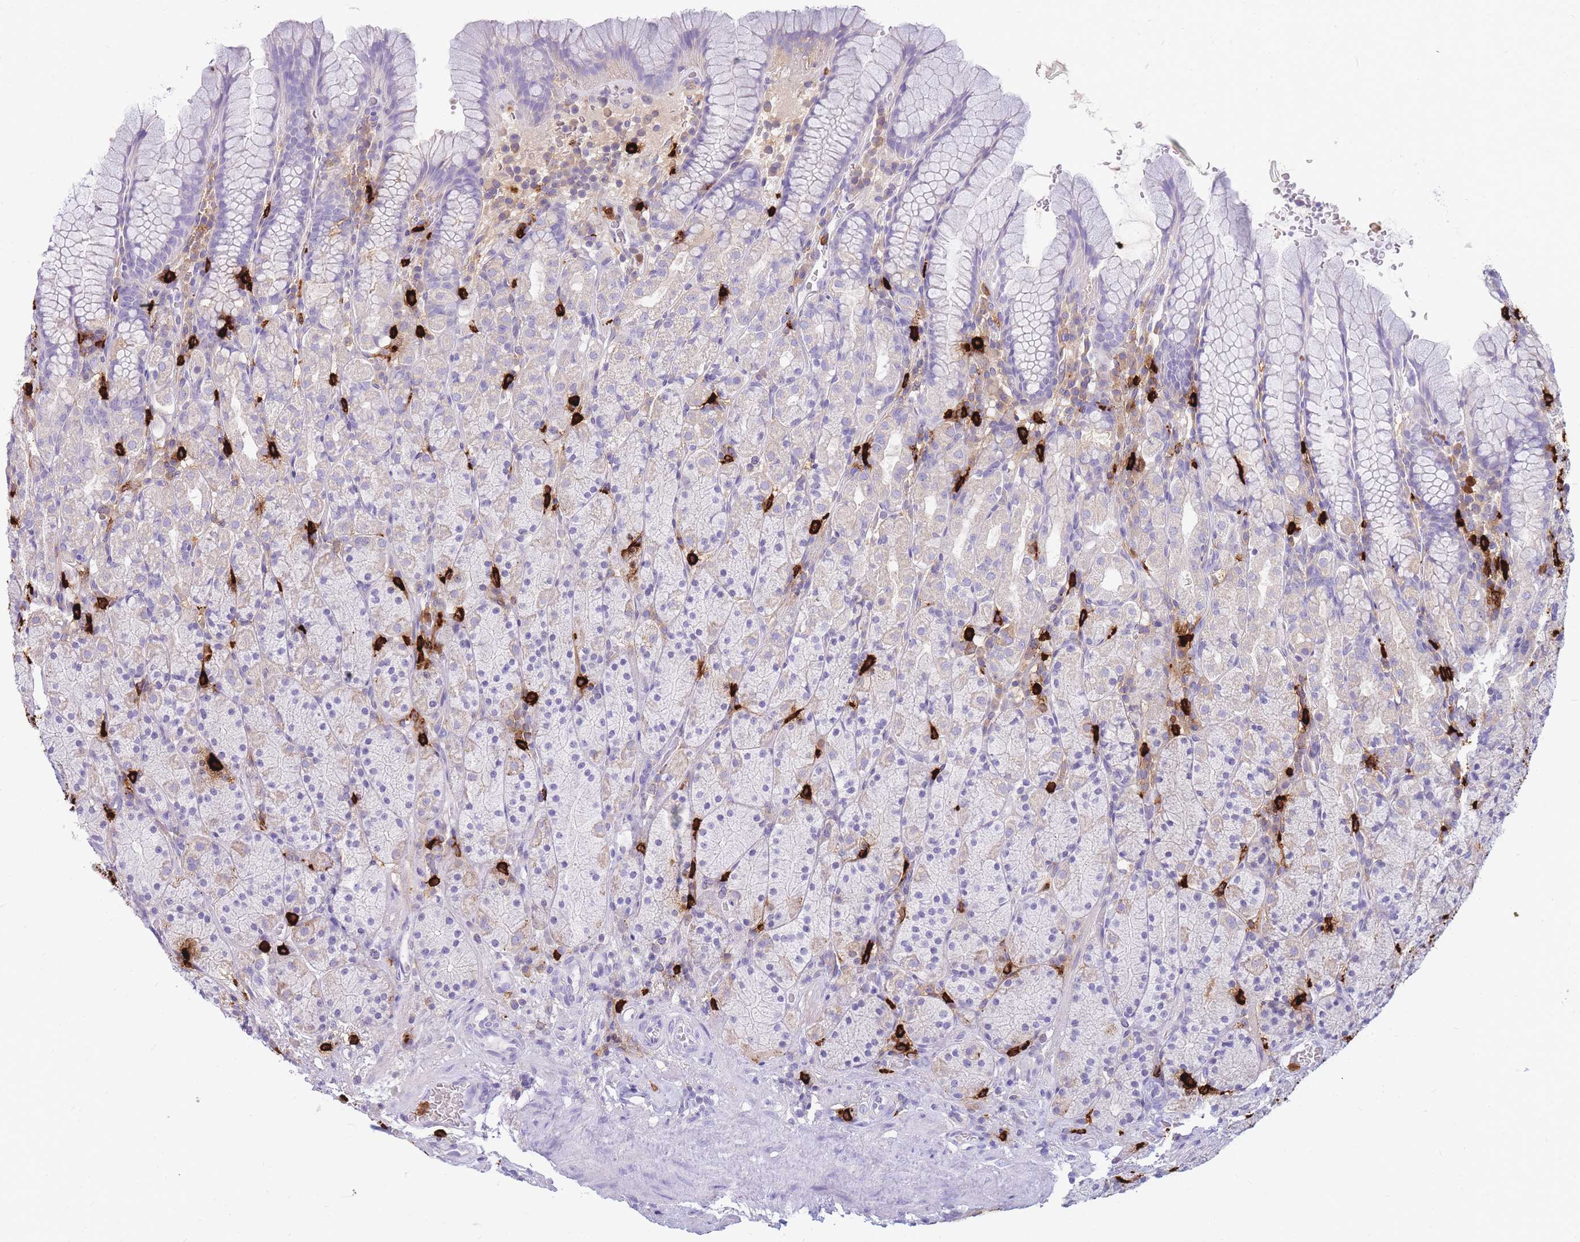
{"staining": {"intensity": "weak", "quantity": "<25%", "location": "cytoplasmic/membranous"}, "tissue": "stomach", "cell_type": "Glandular cells", "image_type": "normal", "snomed": [{"axis": "morphology", "description": "Normal tissue, NOS"}, {"axis": "topography", "description": "Stomach, upper"}, {"axis": "topography", "description": "Stomach"}], "caption": "High magnification brightfield microscopy of benign stomach stained with DAB (brown) and counterstained with hematoxylin (blue): glandular cells show no significant positivity.", "gene": "TPSAB1", "patient": {"sex": "male", "age": 62}}